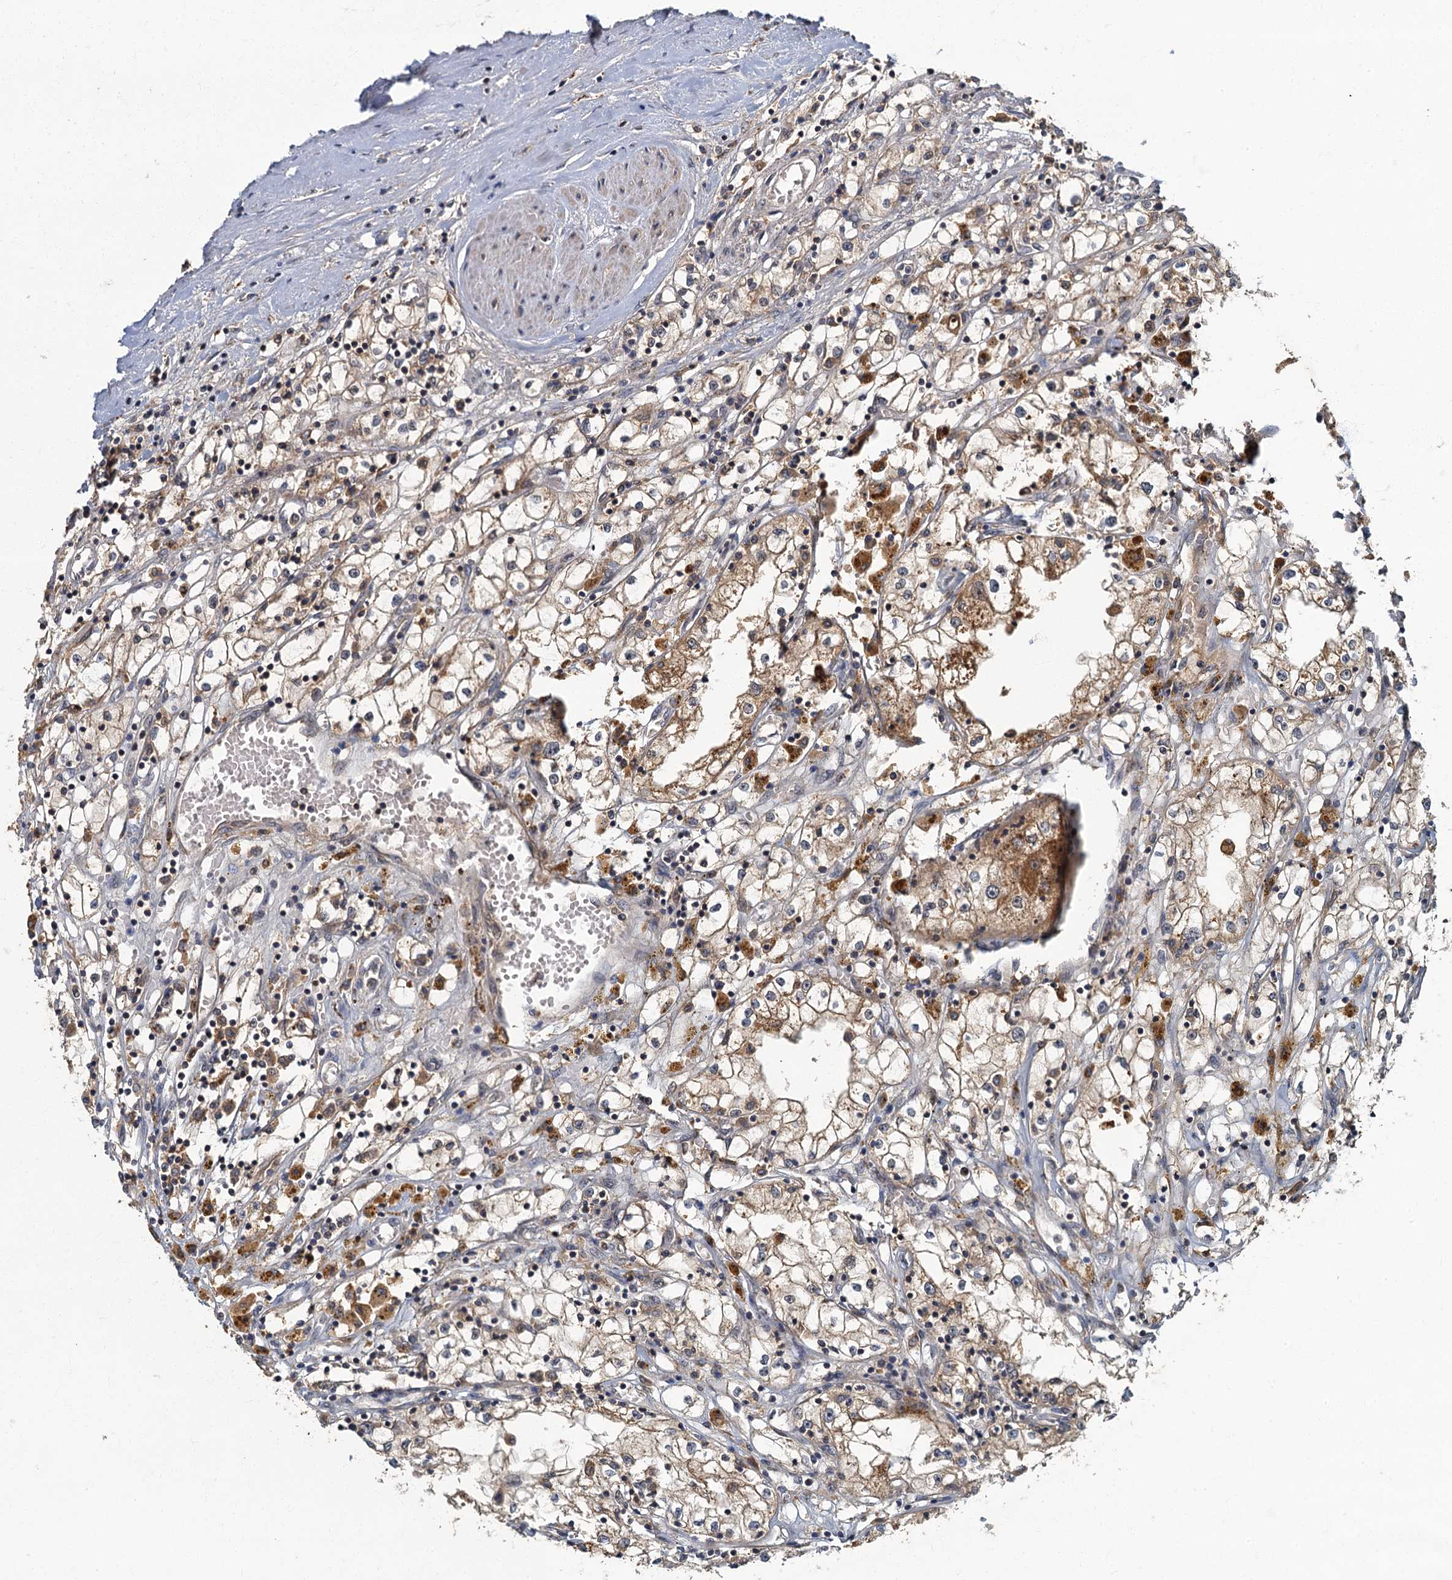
{"staining": {"intensity": "weak", "quantity": ">75%", "location": "cytoplasmic/membranous"}, "tissue": "renal cancer", "cell_type": "Tumor cells", "image_type": "cancer", "snomed": [{"axis": "morphology", "description": "Adenocarcinoma, NOS"}, {"axis": "topography", "description": "Kidney"}], "caption": "Protein expression analysis of human renal adenocarcinoma reveals weak cytoplasmic/membranous staining in approximately >75% of tumor cells.", "gene": "WDCP", "patient": {"sex": "male", "age": 56}}